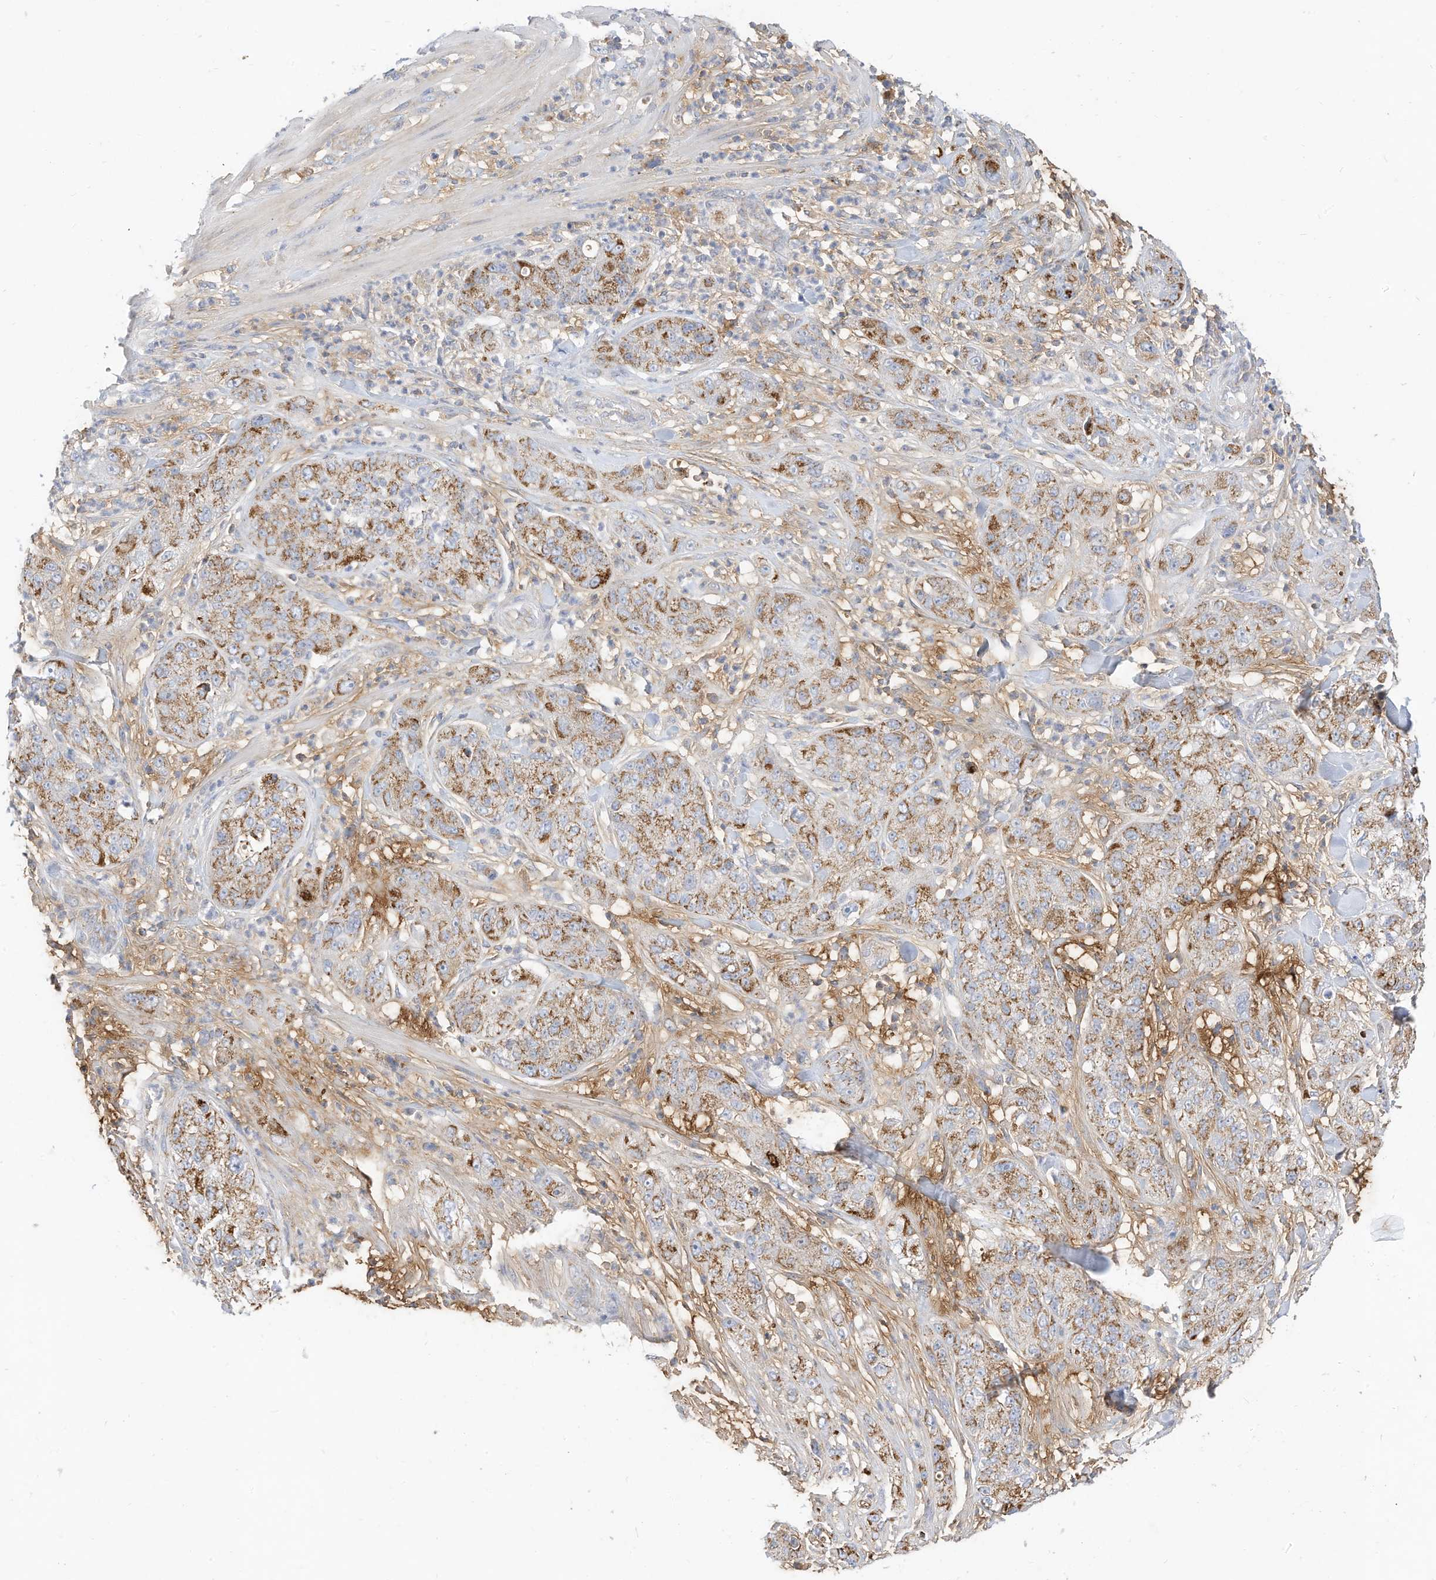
{"staining": {"intensity": "moderate", "quantity": ">75%", "location": "cytoplasmic/membranous"}, "tissue": "pancreatic cancer", "cell_type": "Tumor cells", "image_type": "cancer", "snomed": [{"axis": "morphology", "description": "Adenocarcinoma, NOS"}, {"axis": "topography", "description": "Pancreas"}], "caption": "A micrograph showing moderate cytoplasmic/membranous positivity in approximately >75% of tumor cells in pancreatic cancer (adenocarcinoma), as visualized by brown immunohistochemical staining.", "gene": "RHOH", "patient": {"sex": "female", "age": 78}}